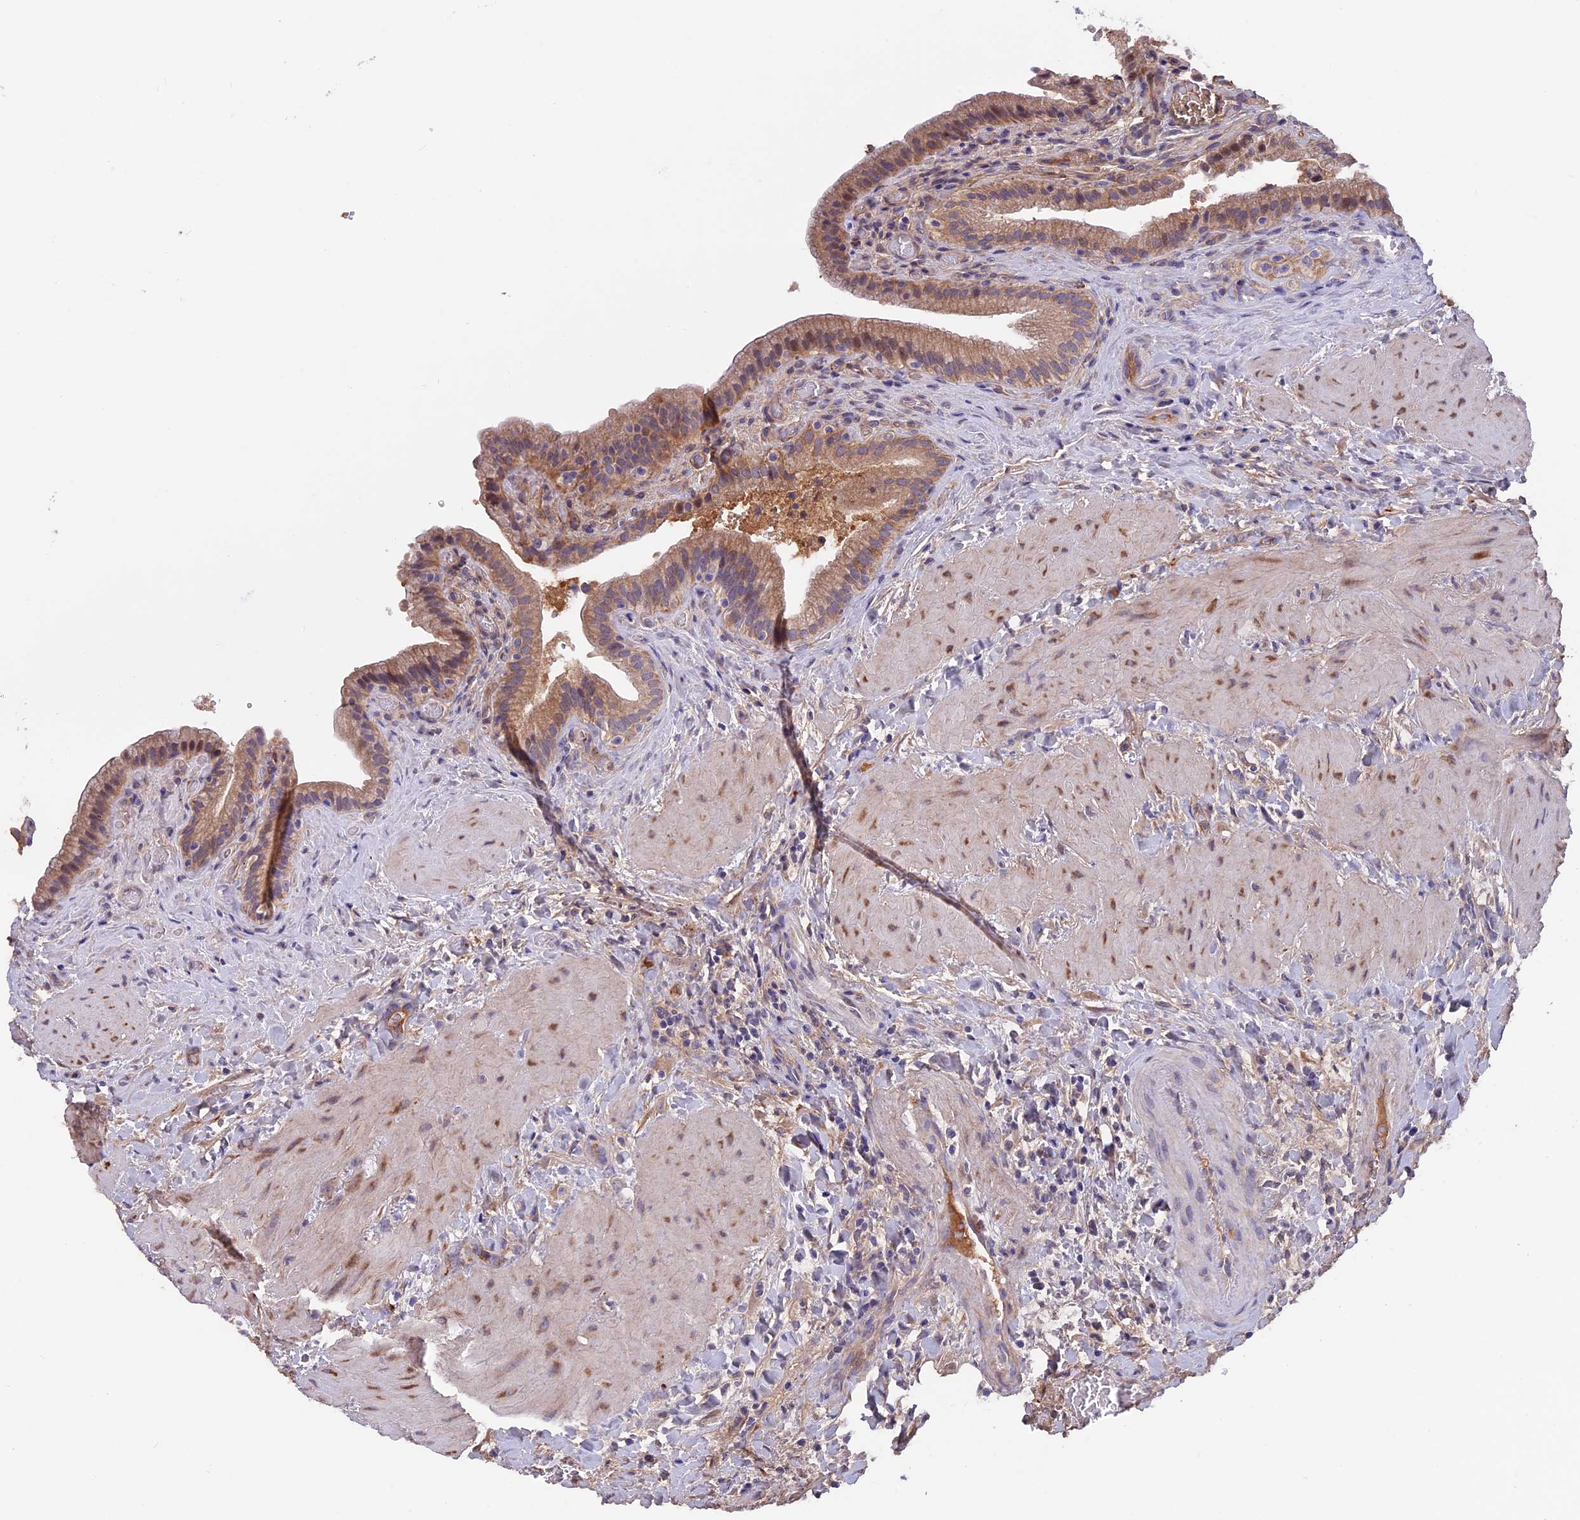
{"staining": {"intensity": "moderate", "quantity": ">75%", "location": "cytoplasmic/membranous"}, "tissue": "gallbladder", "cell_type": "Glandular cells", "image_type": "normal", "snomed": [{"axis": "morphology", "description": "Normal tissue, NOS"}, {"axis": "topography", "description": "Gallbladder"}], "caption": "Human gallbladder stained for a protein (brown) displays moderate cytoplasmic/membranous positive staining in approximately >75% of glandular cells.", "gene": "COL4A3", "patient": {"sex": "male", "age": 24}}